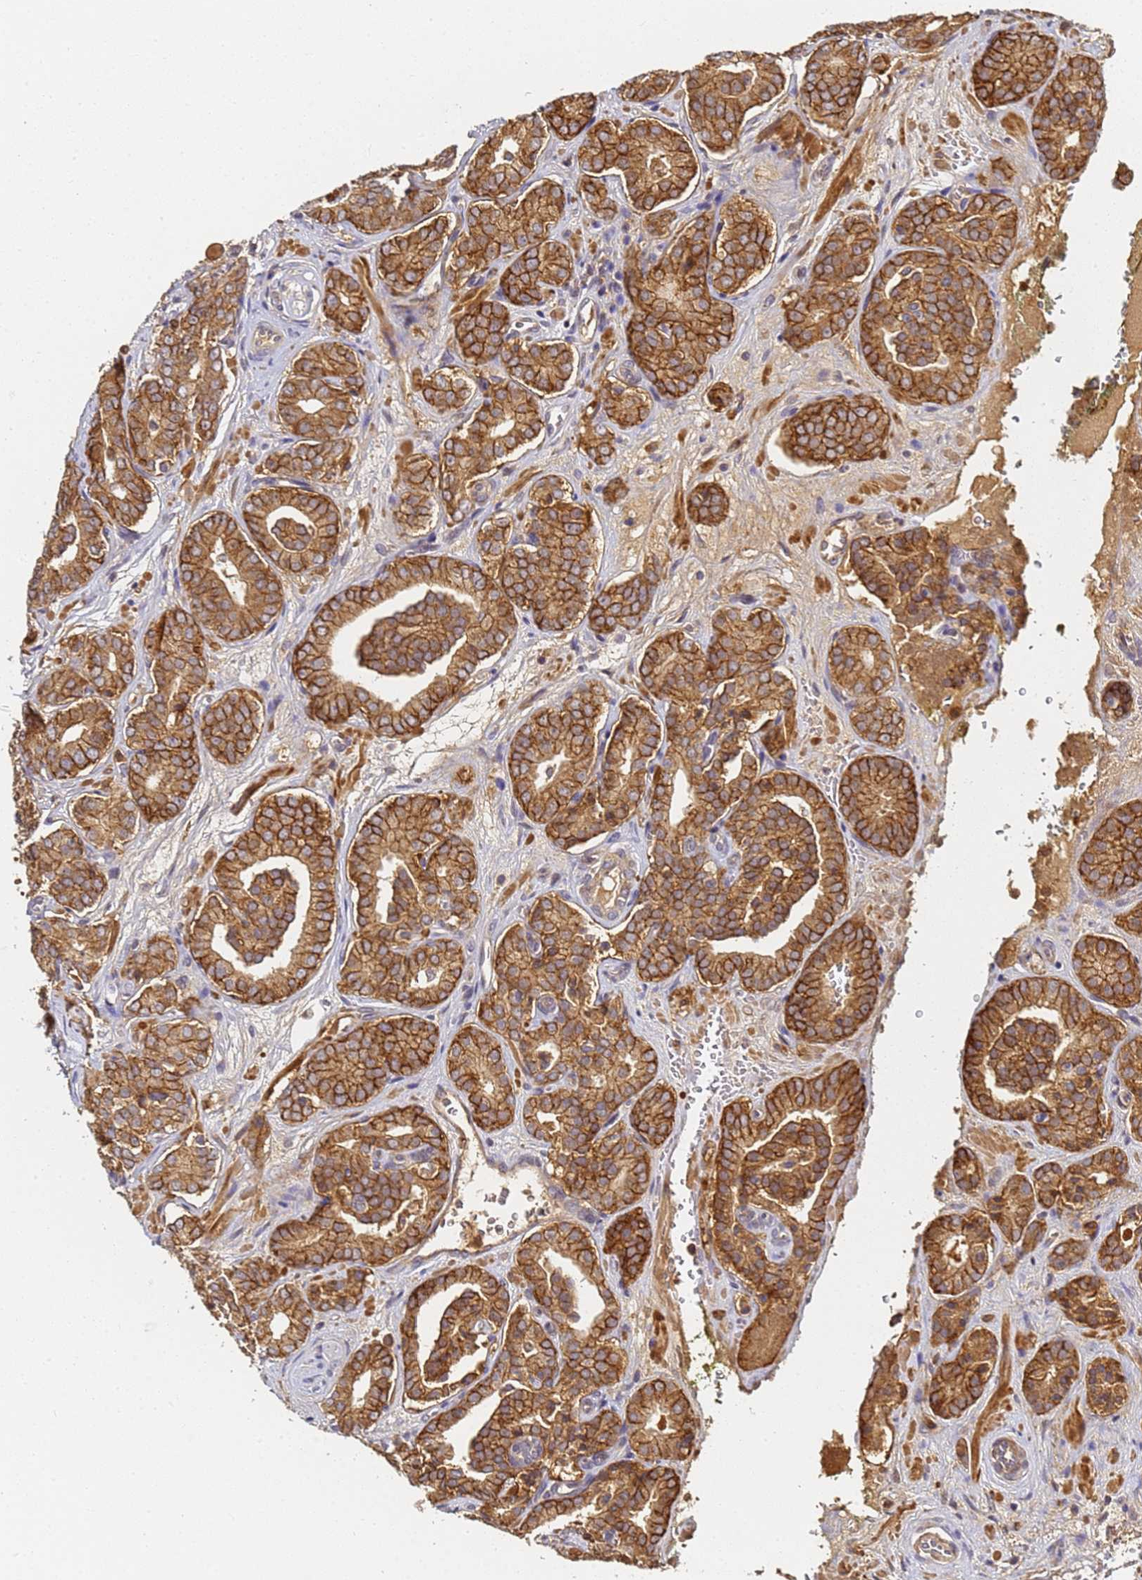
{"staining": {"intensity": "moderate", "quantity": ">75%", "location": "cytoplasmic/membranous"}, "tissue": "prostate cancer", "cell_type": "Tumor cells", "image_type": "cancer", "snomed": [{"axis": "morphology", "description": "Adenocarcinoma, High grade"}, {"axis": "topography", "description": "Prostate"}], "caption": "A brown stain labels moderate cytoplasmic/membranous positivity of a protein in human prostate cancer (high-grade adenocarcinoma) tumor cells.", "gene": "LRRC69", "patient": {"sex": "male", "age": 66}}